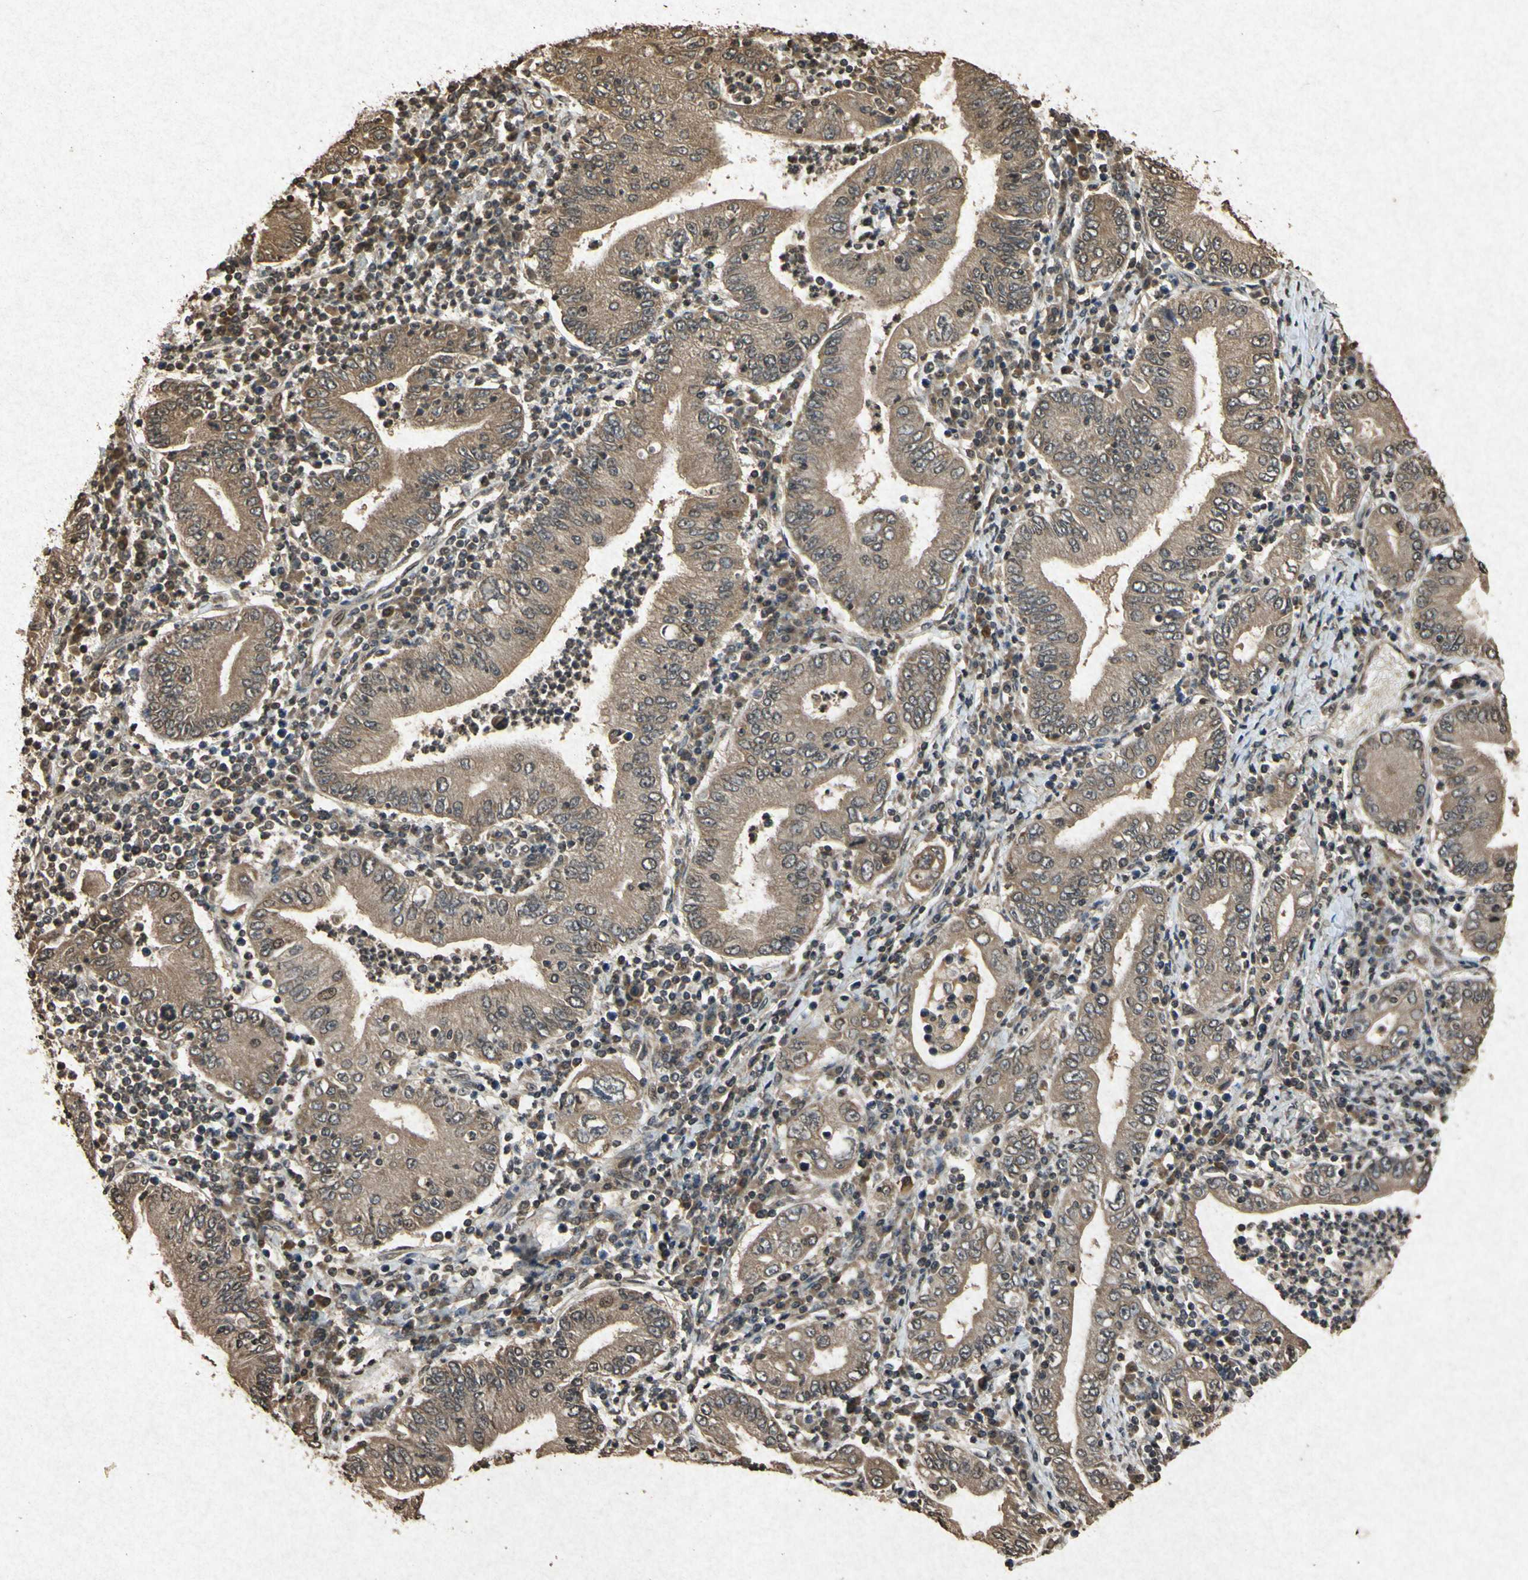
{"staining": {"intensity": "moderate", "quantity": ">75%", "location": "cytoplasmic/membranous"}, "tissue": "stomach cancer", "cell_type": "Tumor cells", "image_type": "cancer", "snomed": [{"axis": "morphology", "description": "Normal tissue, NOS"}, {"axis": "morphology", "description": "Adenocarcinoma, NOS"}, {"axis": "topography", "description": "Esophagus"}, {"axis": "topography", "description": "Stomach, upper"}, {"axis": "topography", "description": "Peripheral nerve tissue"}], "caption": "Protein expression analysis of human stomach cancer reveals moderate cytoplasmic/membranous staining in approximately >75% of tumor cells.", "gene": "ATP6V1H", "patient": {"sex": "male", "age": 62}}